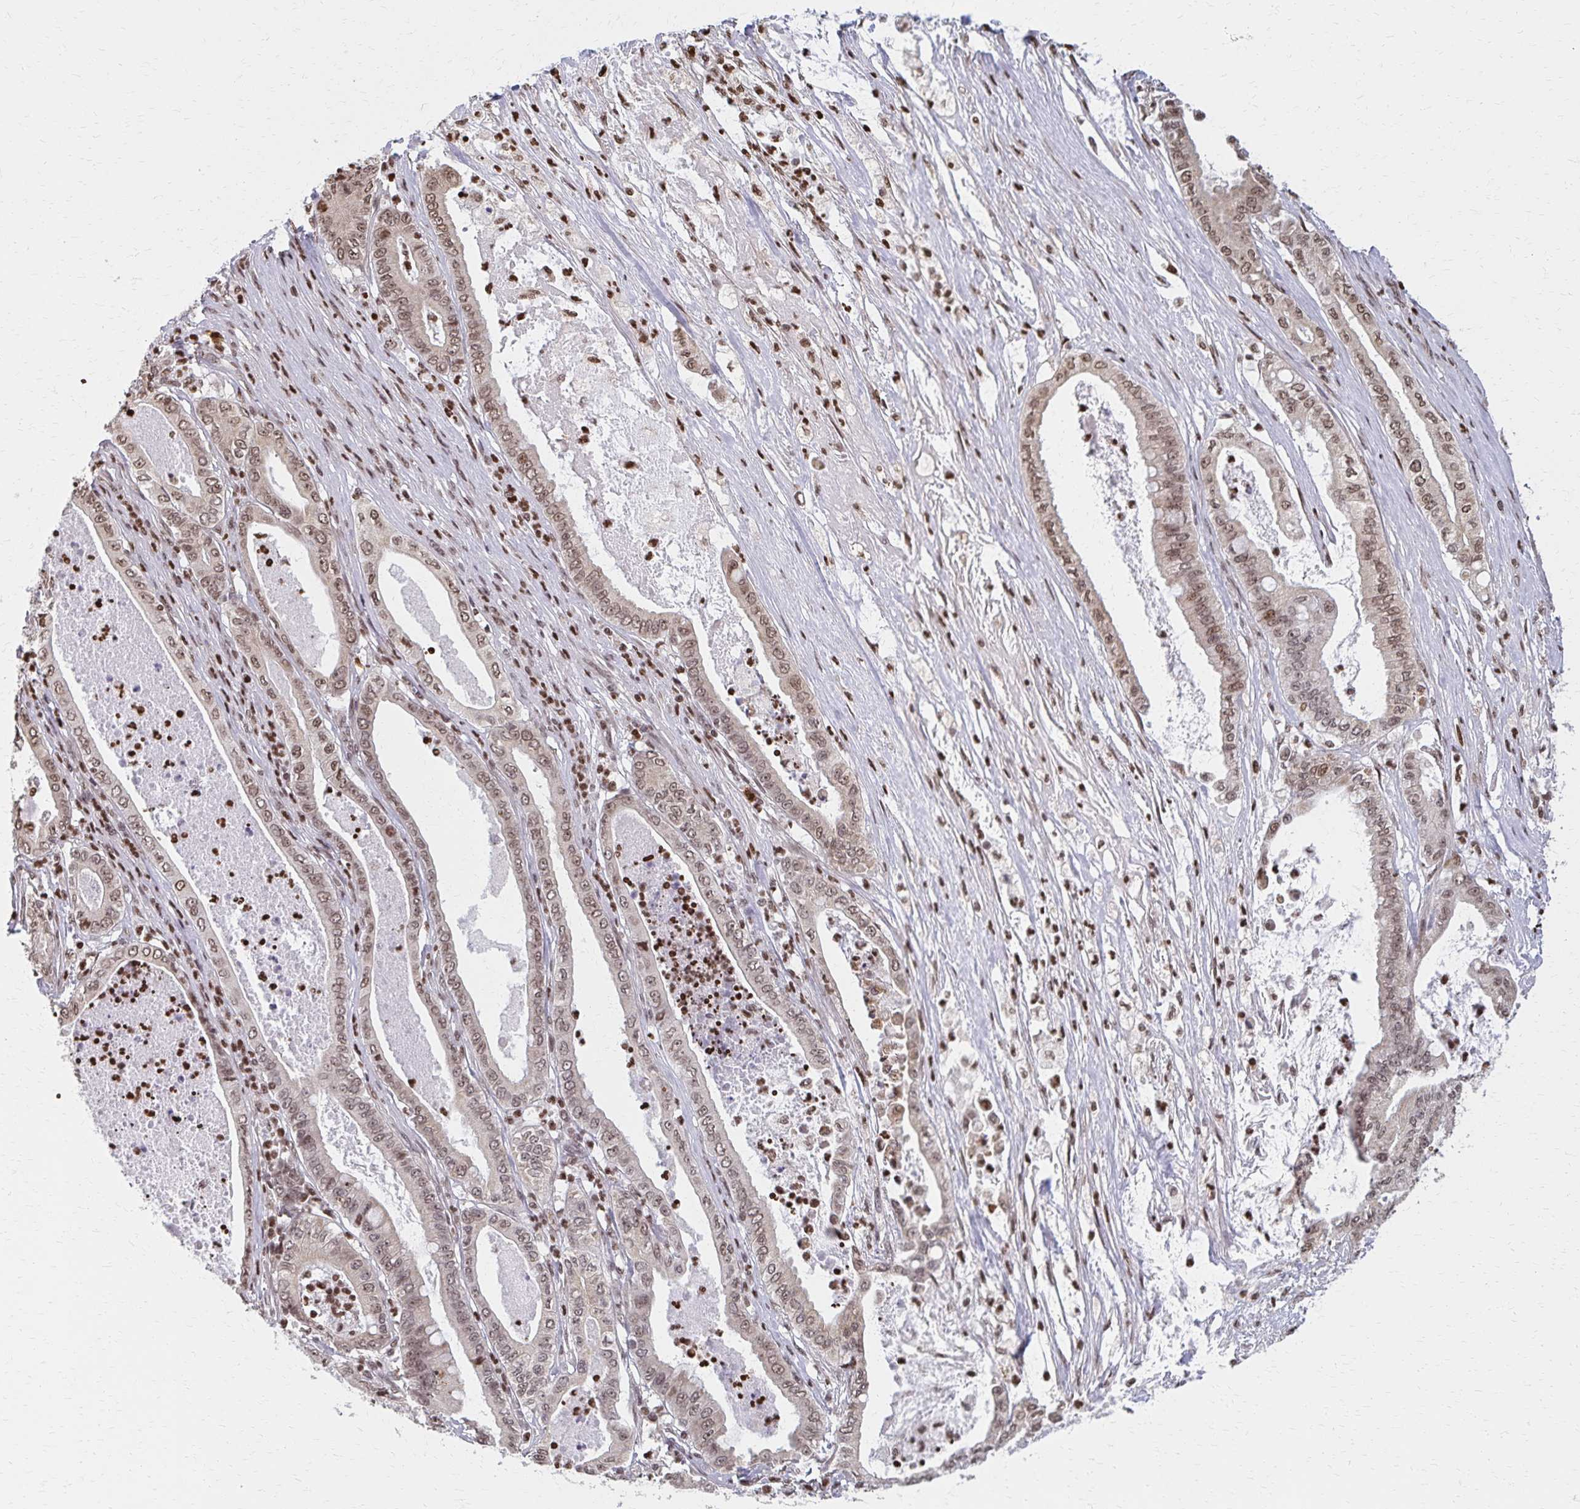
{"staining": {"intensity": "weak", "quantity": ">75%", "location": "nuclear"}, "tissue": "pancreatic cancer", "cell_type": "Tumor cells", "image_type": "cancer", "snomed": [{"axis": "morphology", "description": "Adenocarcinoma, NOS"}, {"axis": "topography", "description": "Pancreas"}], "caption": "Pancreatic cancer tissue exhibits weak nuclear staining in about >75% of tumor cells", "gene": "HOXA9", "patient": {"sex": "male", "age": 71}}